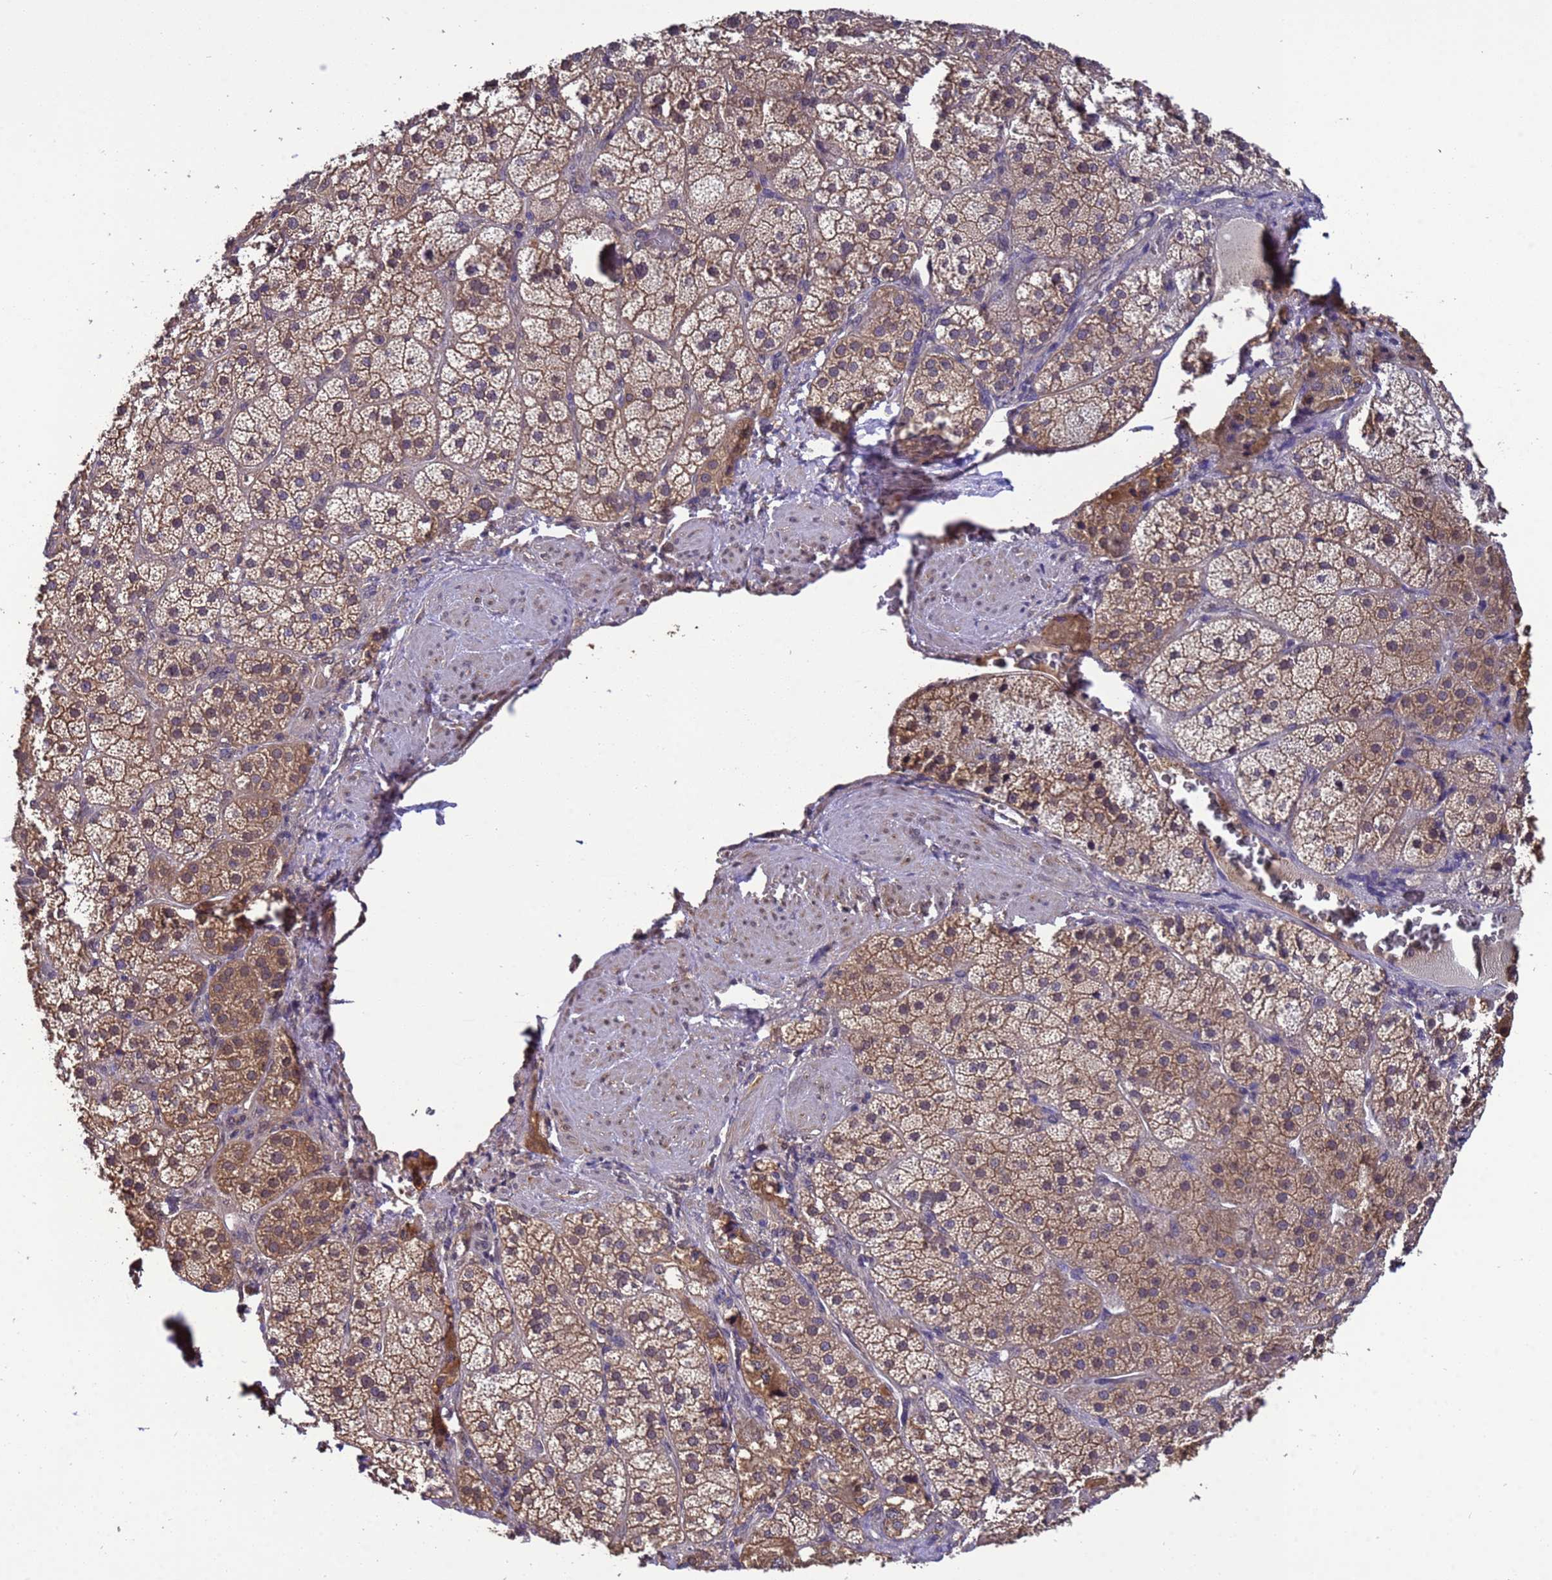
{"staining": {"intensity": "moderate", "quantity": ">75%", "location": "cytoplasmic/membranous"}, "tissue": "adrenal gland", "cell_type": "Glandular cells", "image_type": "normal", "snomed": [{"axis": "morphology", "description": "Normal tissue, NOS"}, {"axis": "topography", "description": "Adrenal gland"}], "caption": "Immunohistochemistry (IHC) of benign adrenal gland demonstrates medium levels of moderate cytoplasmic/membranous positivity in approximately >75% of glandular cells.", "gene": "ZFP69B", "patient": {"sex": "male", "age": 57}}